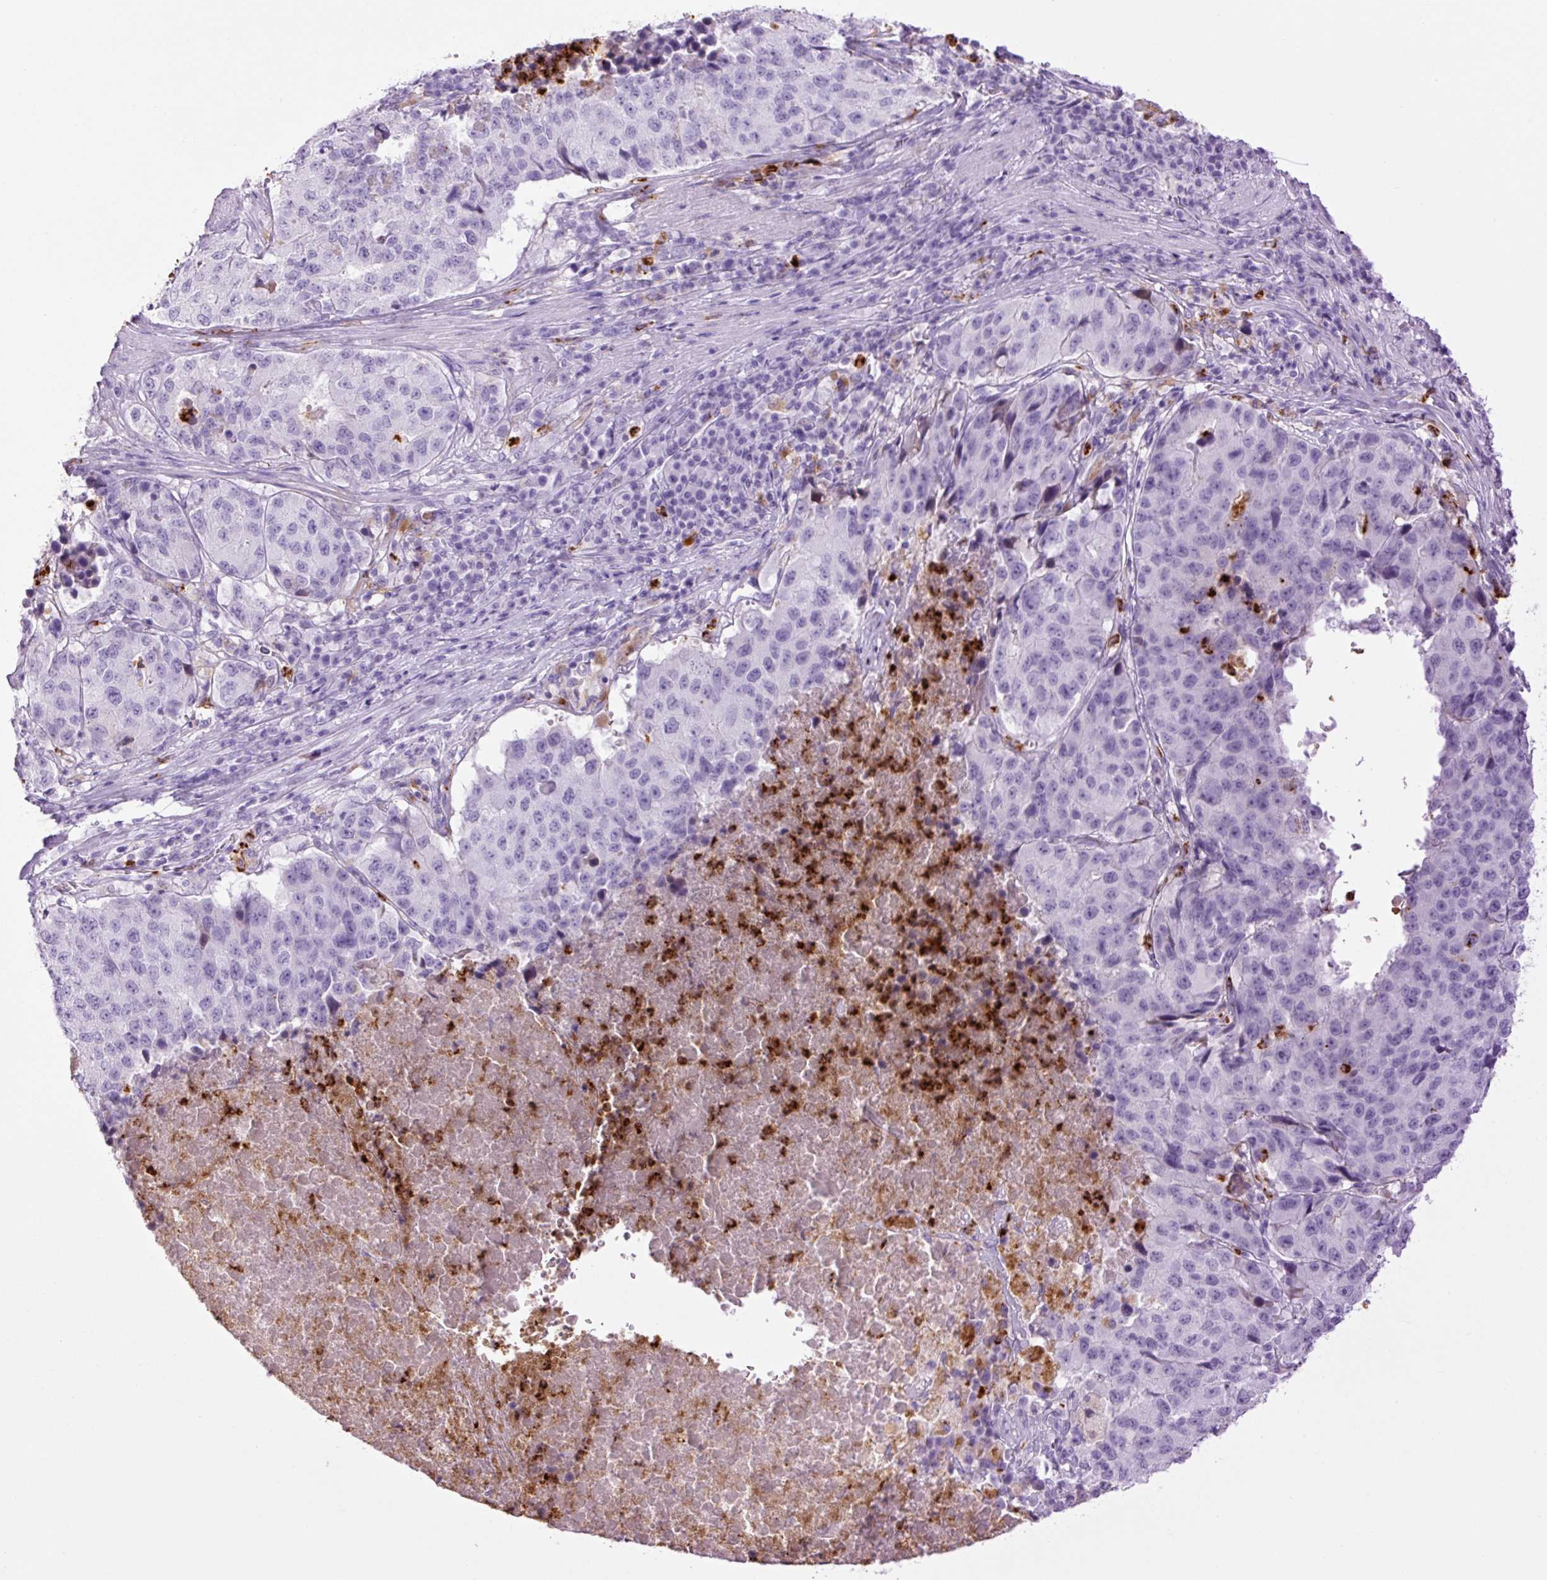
{"staining": {"intensity": "negative", "quantity": "none", "location": "none"}, "tissue": "stomach cancer", "cell_type": "Tumor cells", "image_type": "cancer", "snomed": [{"axis": "morphology", "description": "Adenocarcinoma, NOS"}, {"axis": "topography", "description": "Stomach"}], "caption": "DAB (3,3'-diaminobenzidine) immunohistochemical staining of stomach cancer exhibits no significant expression in tumor cells. (IHC, brightfield microscopy, high magnification).", "gene": "LYZ", "patient": {"sex": "male", "age": 71}}